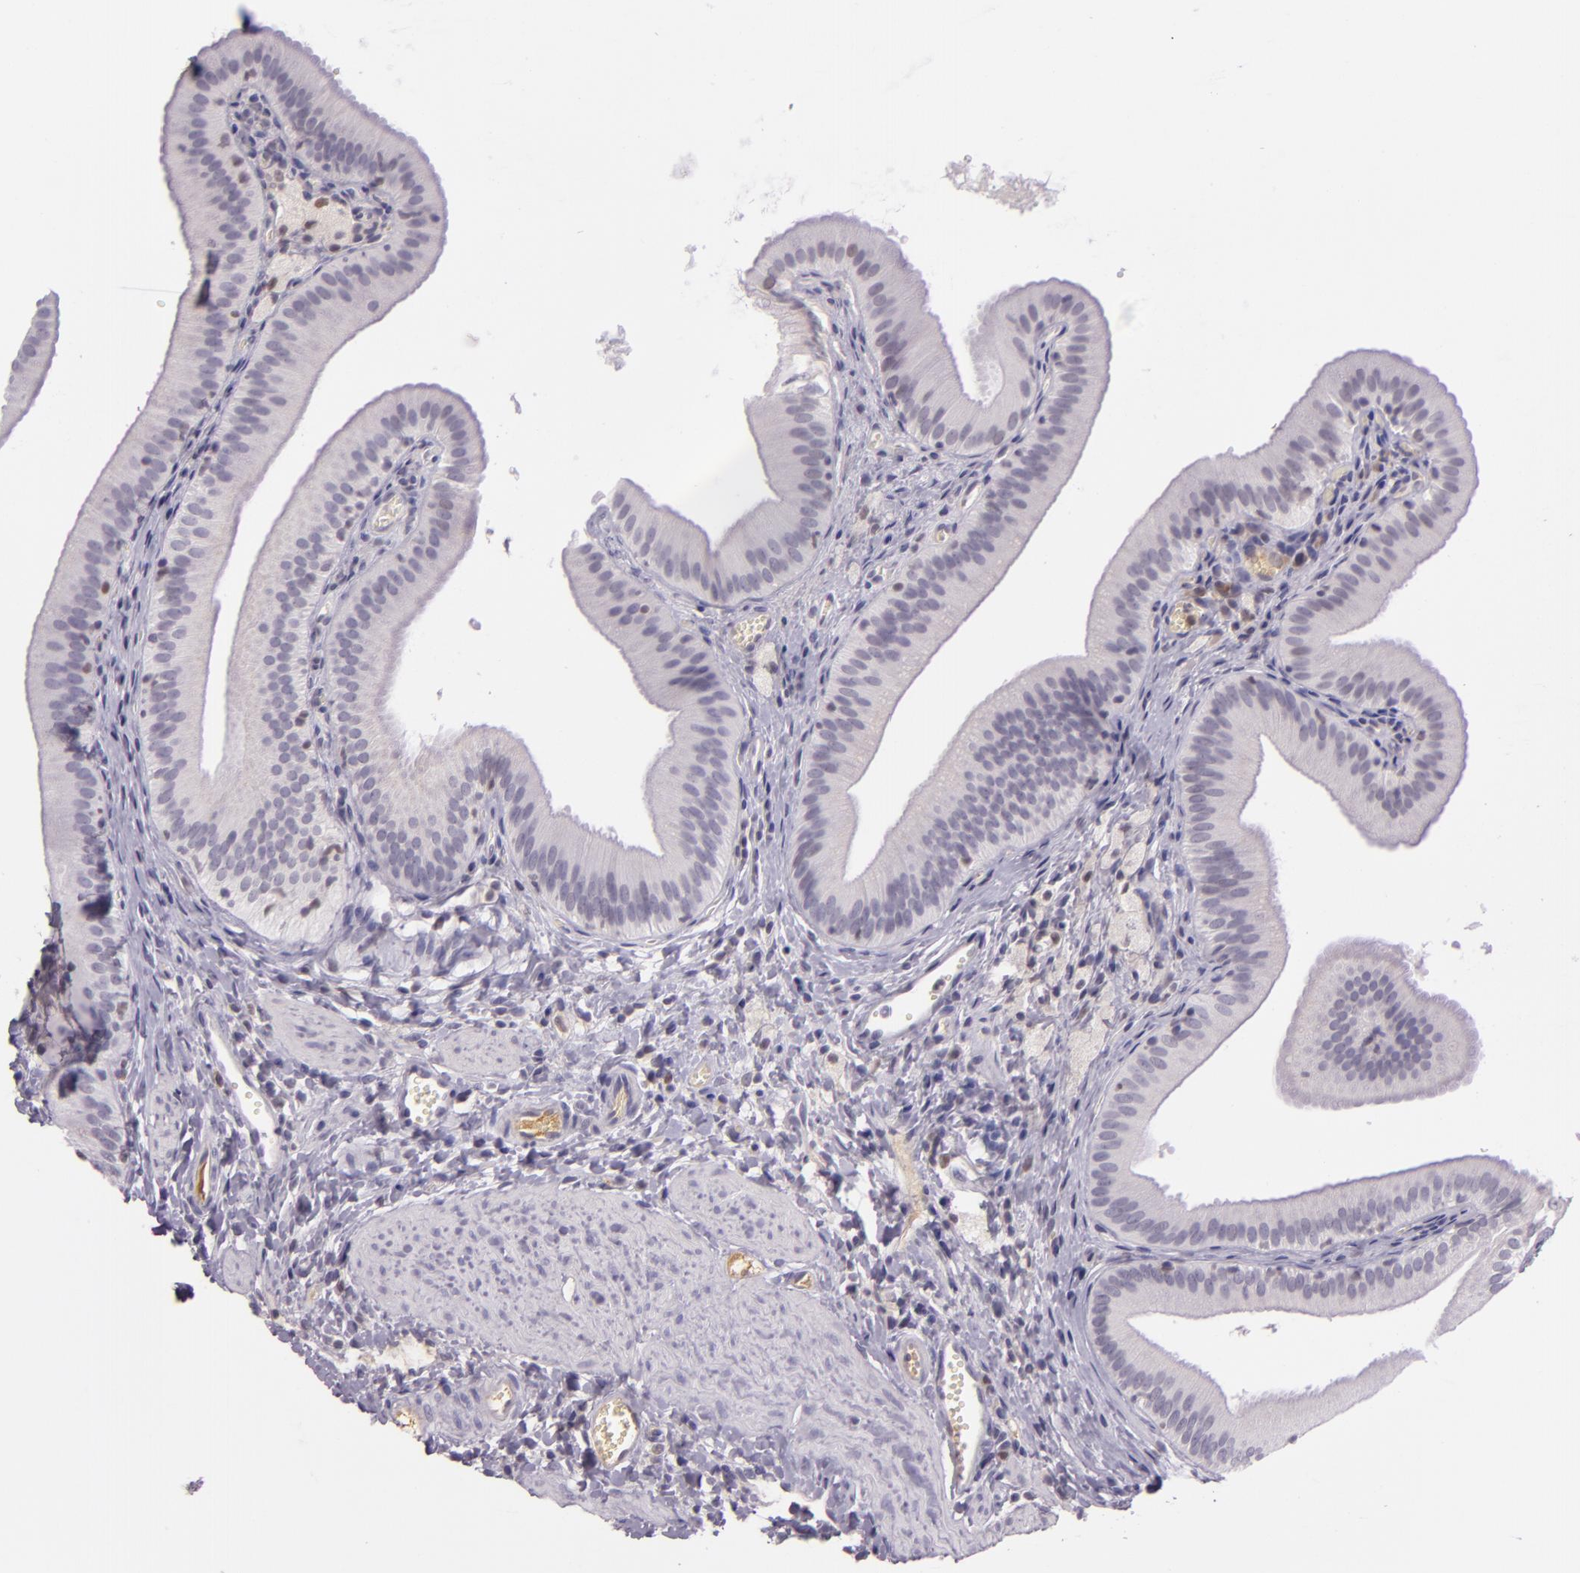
{"staining": {"intensity": "negative", "quantity": "none", "location": "none"}, "tissue": "gallbladder", "cell_type": "Glandular cells", "image_type": "normal", "snomed": [{"axis": "morphology", "description": "Normal tissue, NOS"}, {"axis": "topography", "description": "Gallbladder"}], "caption": "Glandular cells show no significant staining in benign gallbladder. (Brightfield microscopy of DAB (3,3'-diaminobenzidine) immunohistochemistry at high magnification).", "gene": "CHEK2", "patient": {"sex": "female", "age": 24}}